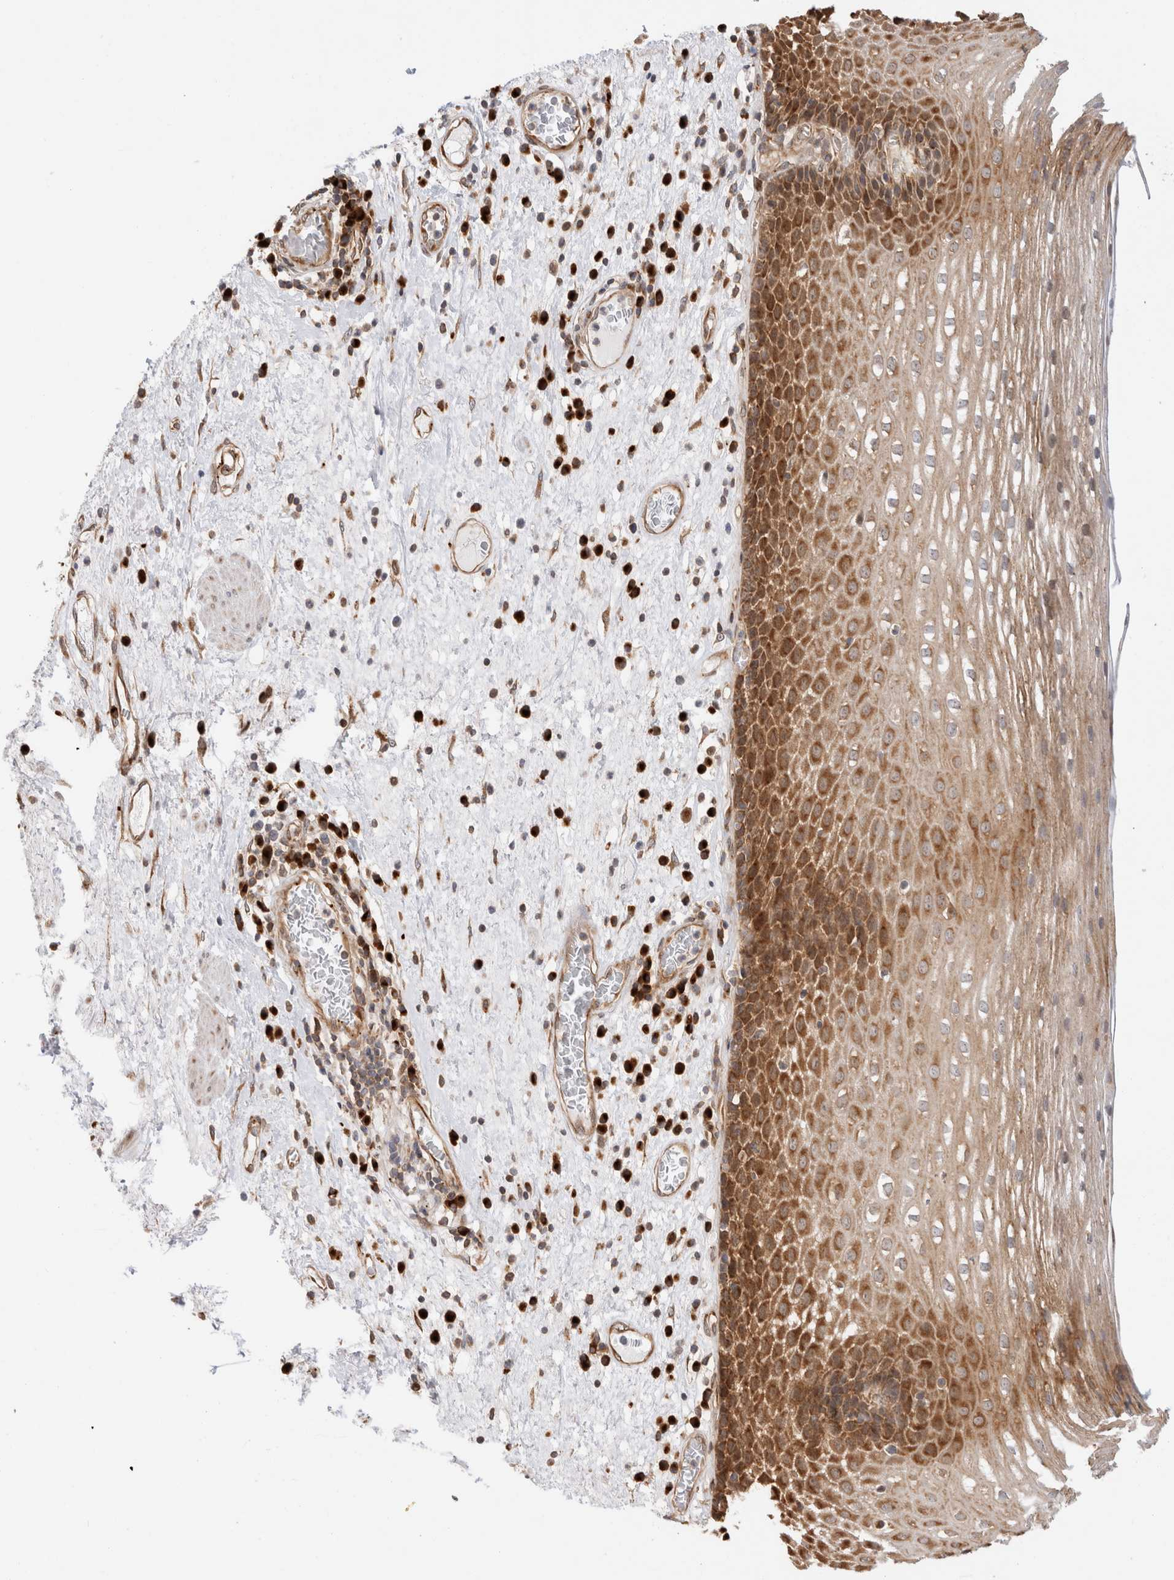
{"staining": {"intensity": "moderate", "quantity": ">75%", "location": "cytoplasmic/membranous"}, "tissue": "esophagus", "cell_type": "Squamous epithelial cells", "image_type": "normal", "snomed": [{"axis": "morphology", "description": "Normal tissue, NOS"}, {"axis": "morphology", "description": "Adenocarcinoma, NOS"}, {"axis": "topography", "description": "Esophagus"}], "caption": "This image demonstrates unremarkable esophagus stained with IHC to label a protein in brown. The cytoplasmic/membranous of squamous epithelial cells show moderate positivity for the protein. Nuclei are counter-stained blue.", "gene": "ACTL9", "patient": {"sex": "male", "age": 62}}